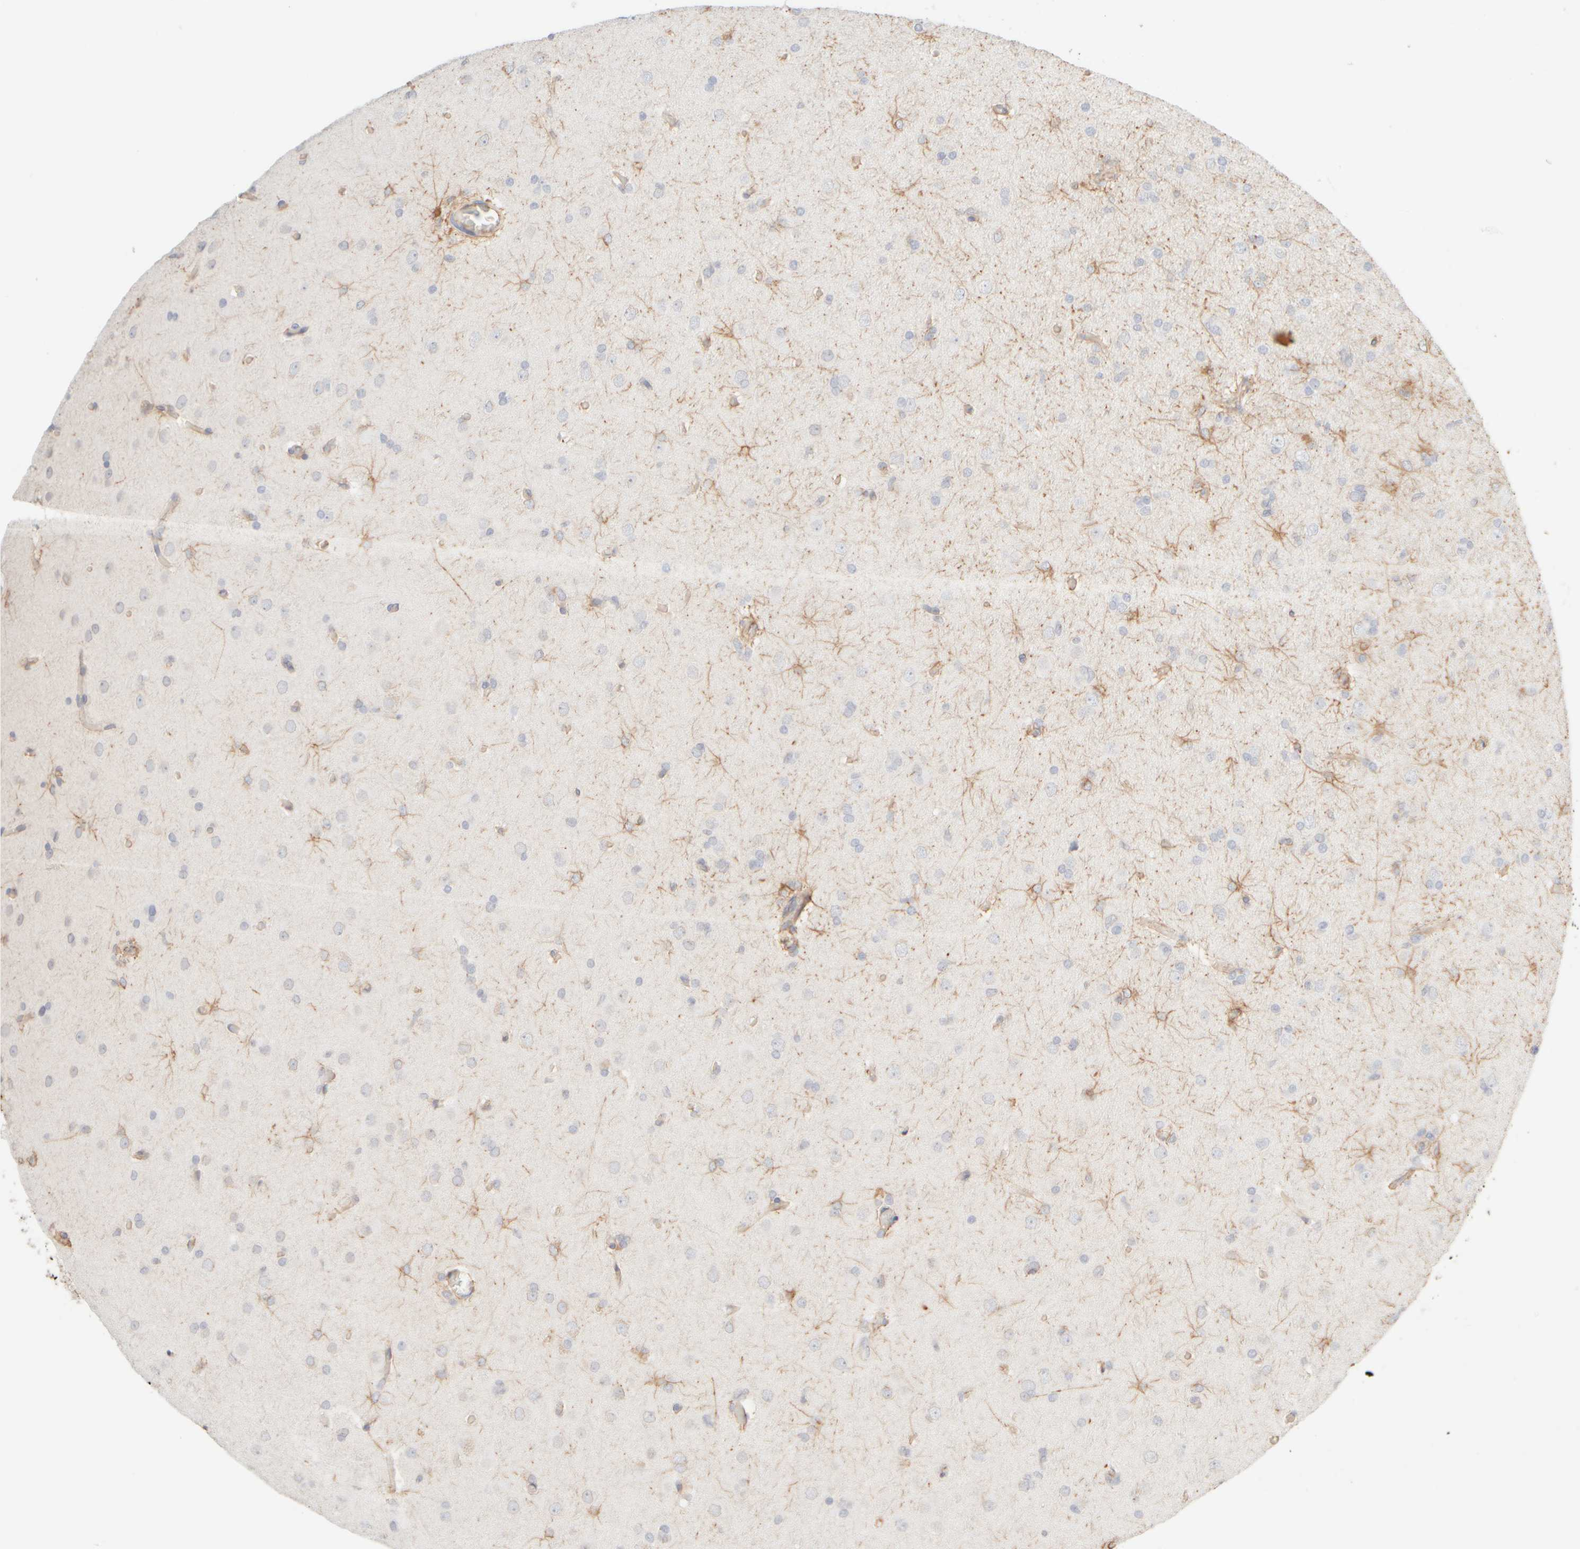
{"staining": {"intensity": "moderate", "quantity": "<25%", "location": "cytoplasmic/membranous"}, "tissue": "glioma", "cell_type": "Tumor cells", "image_type": "cancer", "snomed": [{"axis": "morphology", "description": "Glioma, malignant, High grade"}, {"axis": "topography", "description": "Cerebral cortex"}], "caption": "Malignant glioma (high-grade) stained with immunohistochemistry (IHC) exhibits moderate cytoplasmic/membranous staining in about <25% of tumor cells. The staining is performed using DAB (3,3'-diaminobenzidine) brown chromogen to label protein expression. The nuclei are counter-stained blue using hematoxylin.", "gene": "KRT15", "patient": {"sex": "female", "age": 36}}